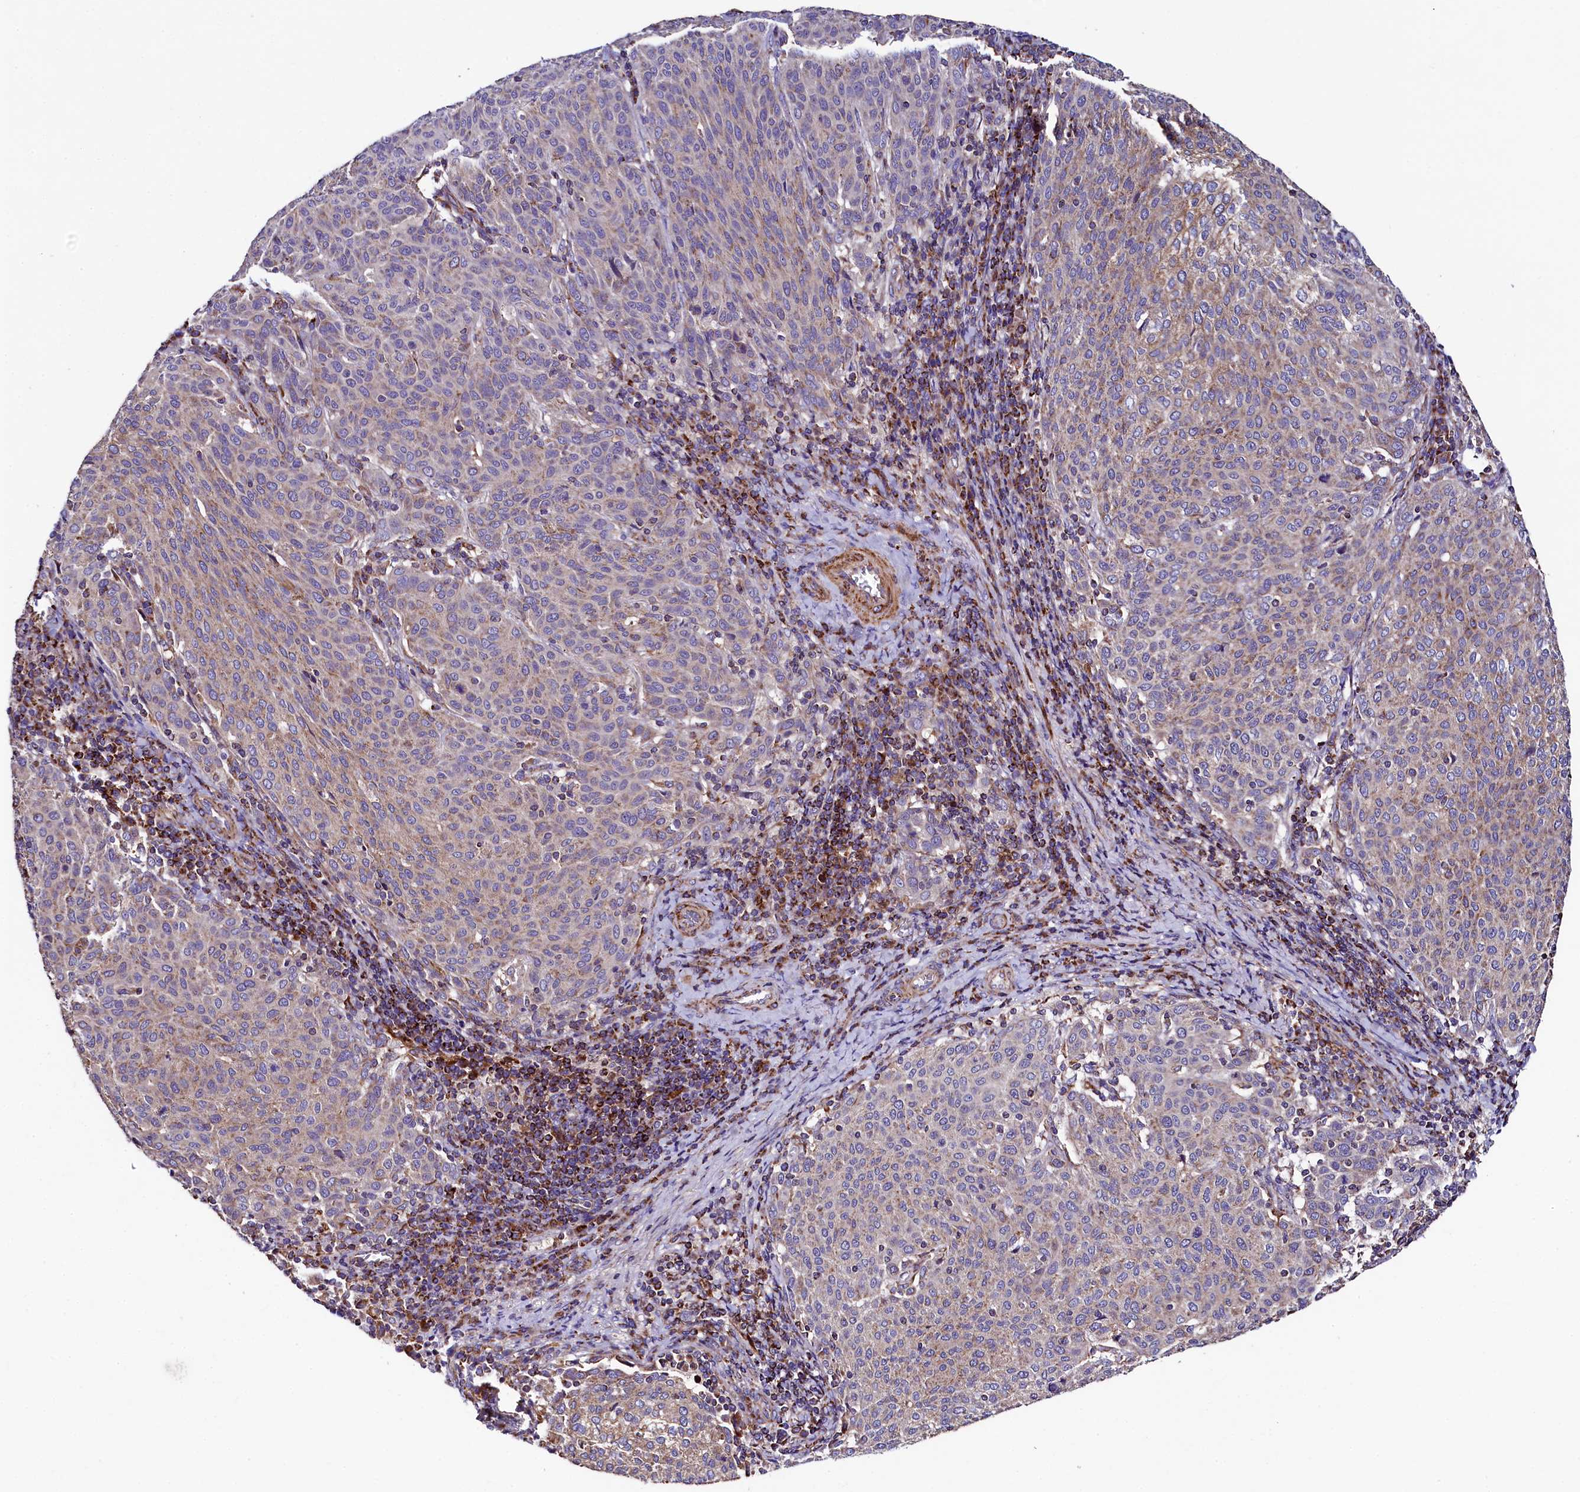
{"staining": {"intensity": "weak", "quantity": "25%-75%", "location": "cytoplasmic/membranous"}, "tissue": "cervical cancer", "cell_type": "Tumor cells", "image_type": "cancer", "snomed": [{"axis": "morphology", "description": "Squamous cell carcinoma, NOS"}, {"axis": "topography", "description": "Cervix"}], "caption": "The photomicrograph demonstrates staining of squamous cell carcinoma (cervical), revealing weak cytoplasmic/membranous protein staining (brown color) within tumor cells.", "gene": "CLYBL", "patient": {"sex": "female", "age": 46}}